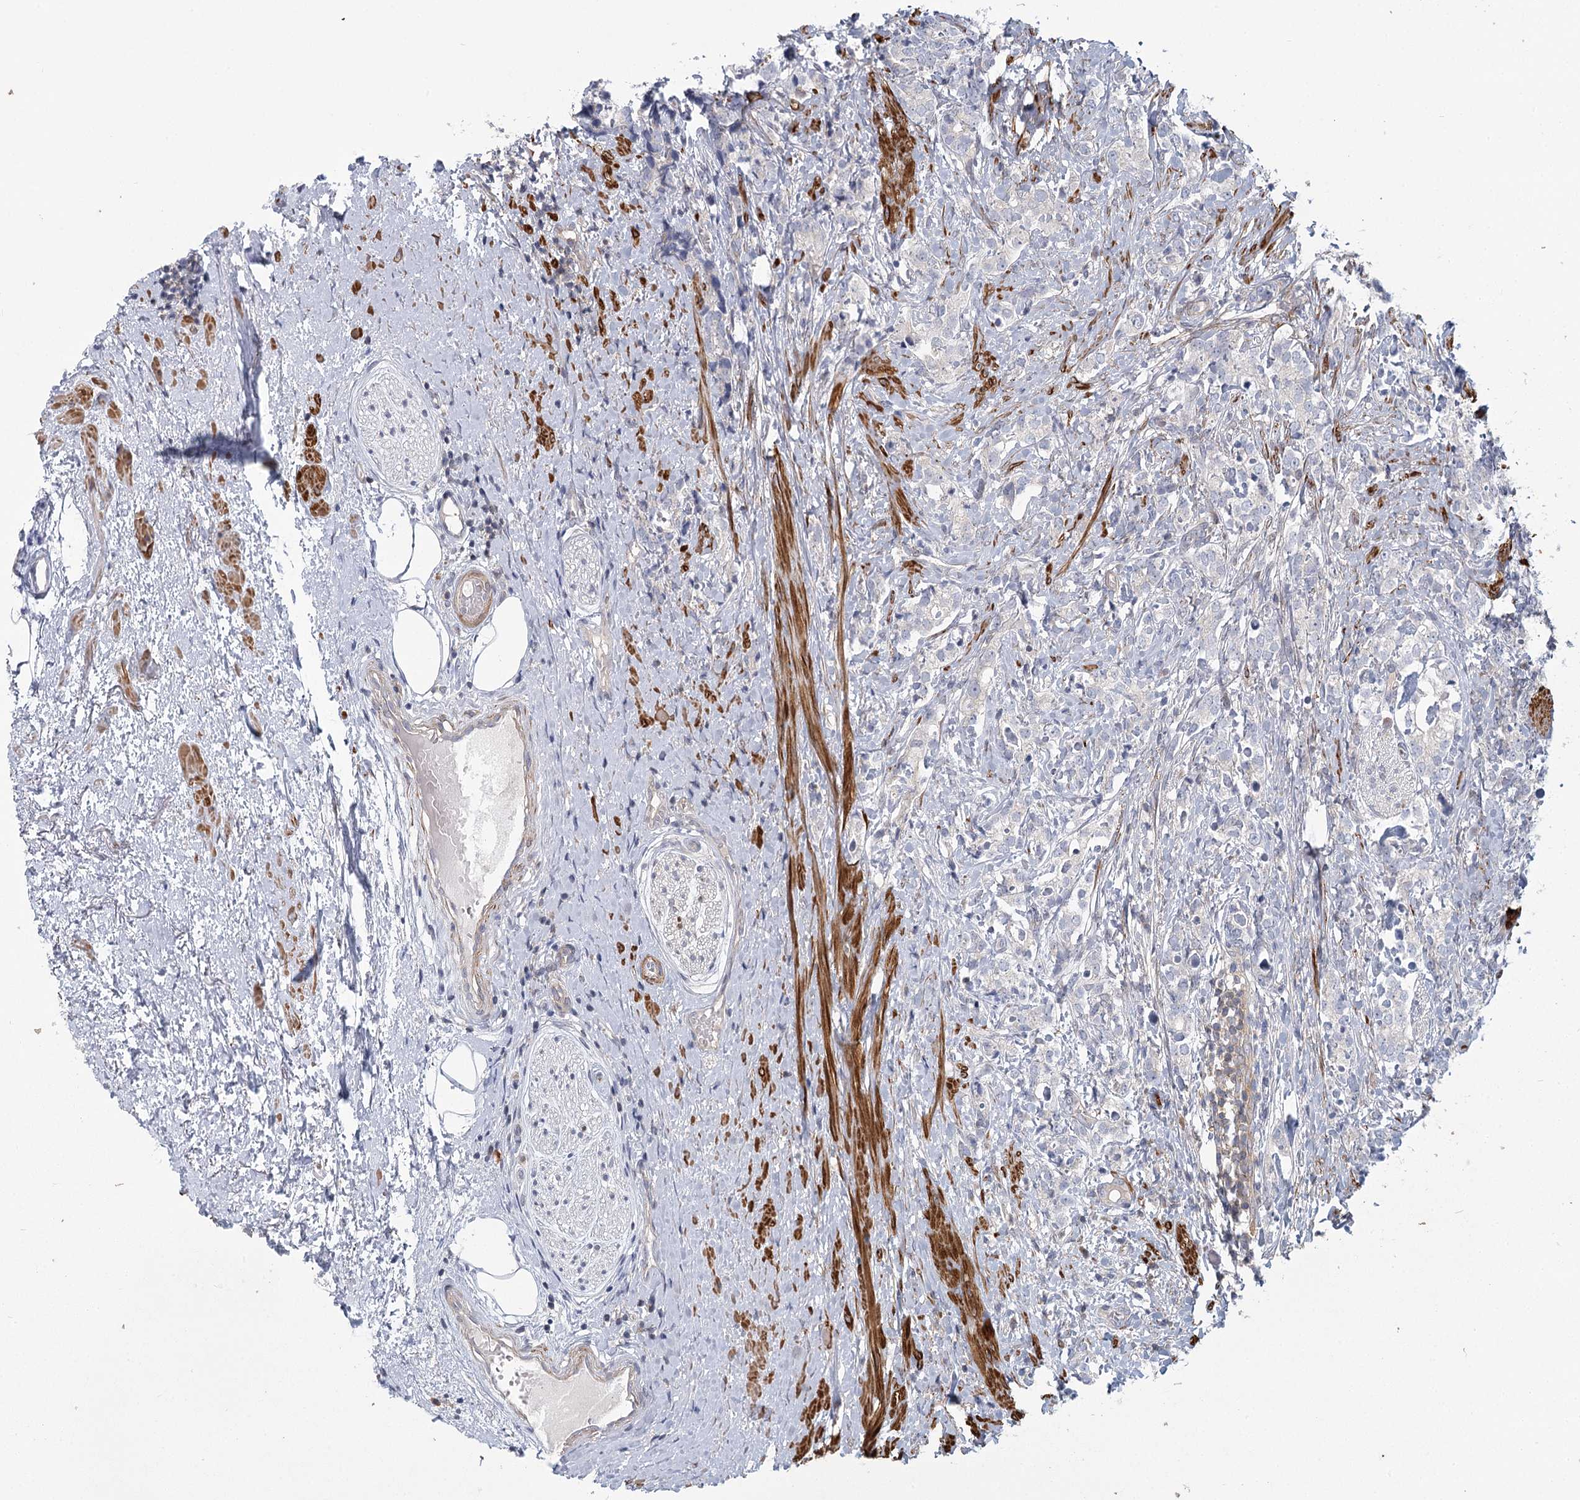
{"staining": {"intensity": "negative", "quantity": "none", "location": "none"}, "tissue": "prostate cancer", "cell_type": "Tumor cells", "image_type": "cancer", "snomed": [{"axis": "morphology", "description": "Adenocarcinoma, High grade"}, {"axis": "topography", "description": "Prostate"}], "caption": "Human prostate cancer stained for a protein using IHC displays no staining in tumor cells.", "gene": "USP11", "patient": {"sex": "male", "age": 69}}